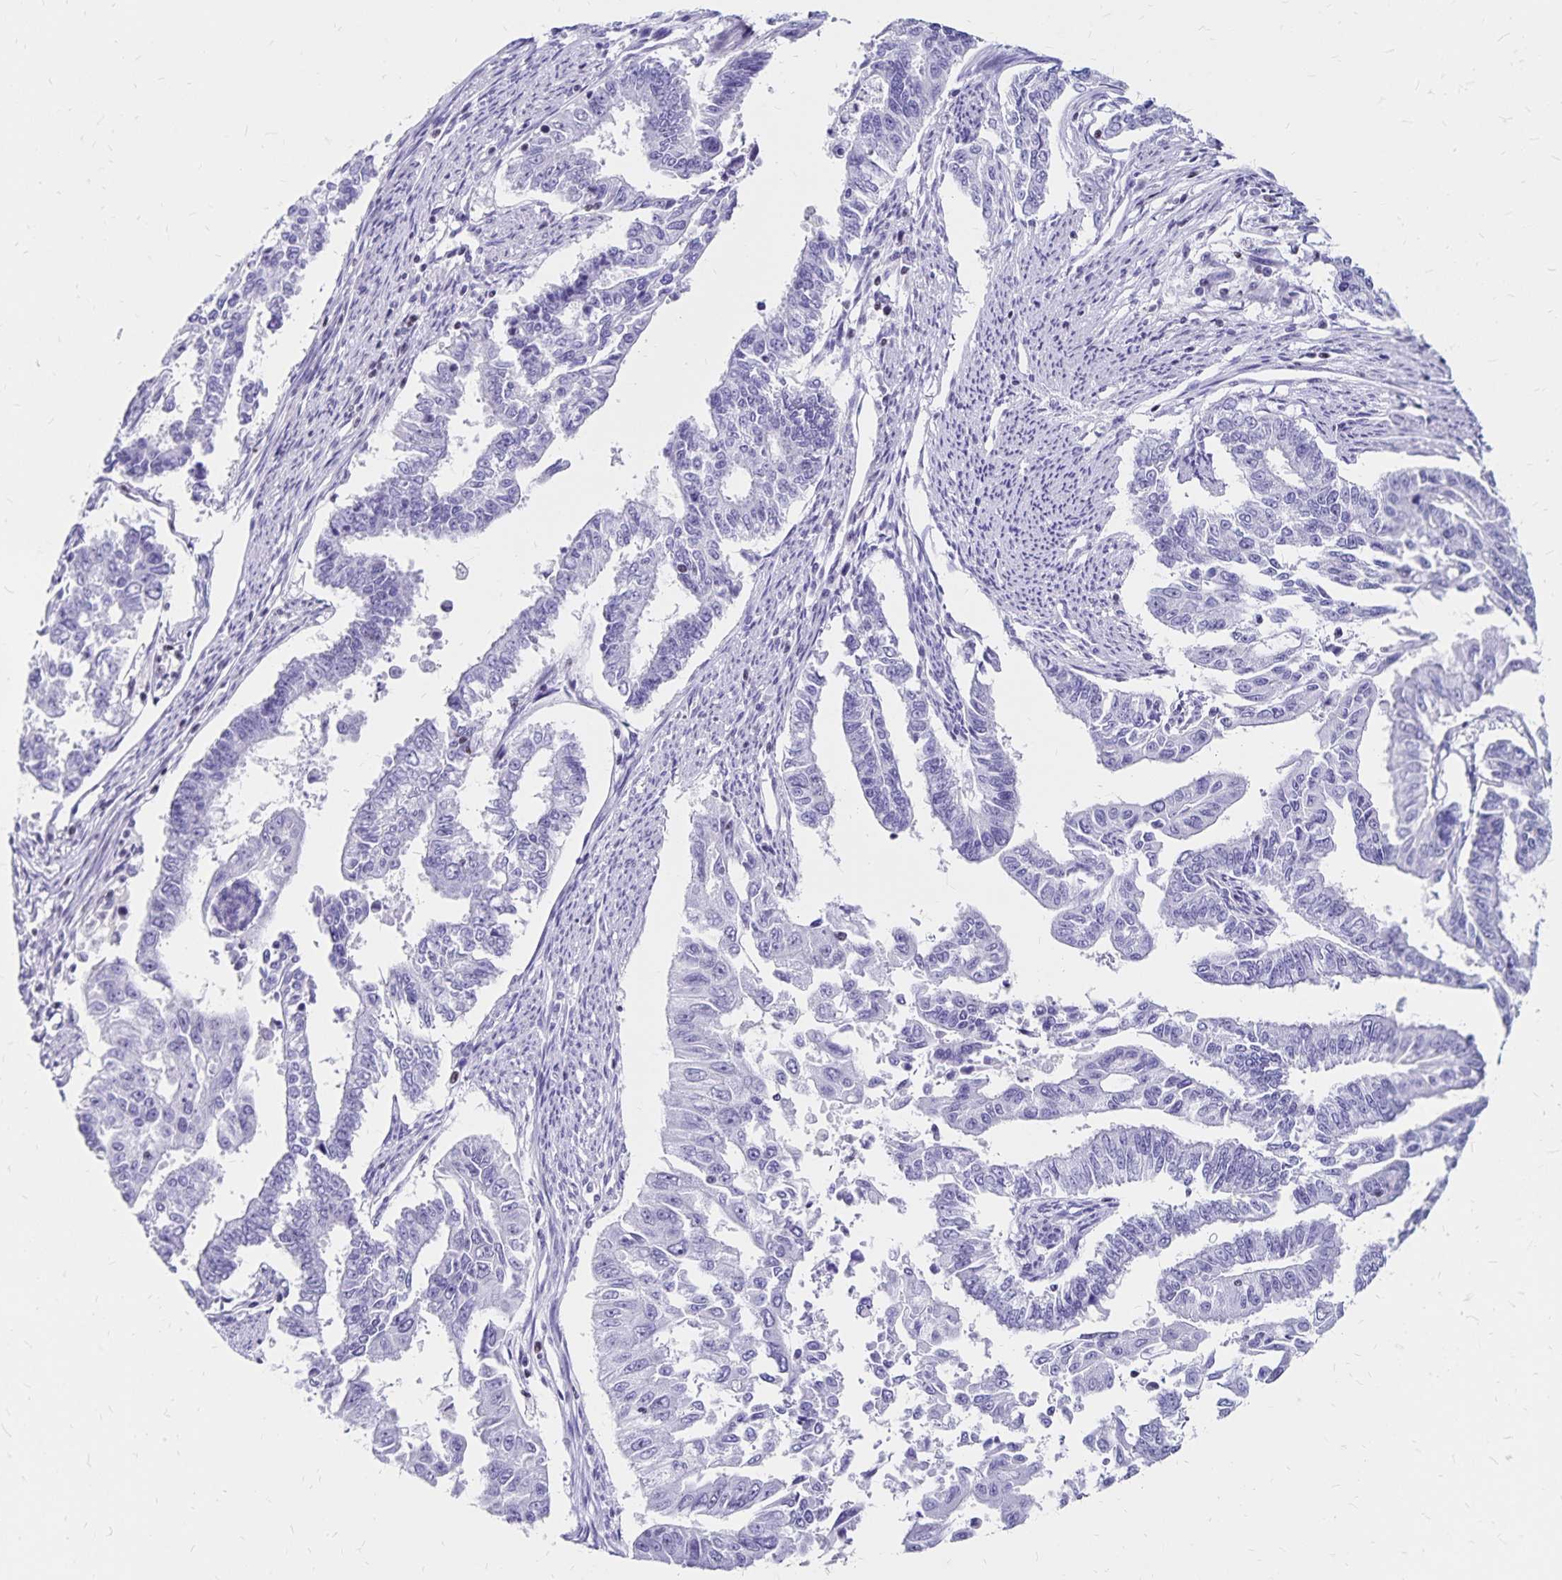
{"staining": {"intensity": "negative", "quantity": "none", "location": "none"}, "tissue": "endometrial cancer", "cell_type": "Tumor cells", "image_type": "cancer", "snomed": [{"axis": "morphology", "description": "Adenocarcinoma, NOS"}, {"axis": "topography", "description": "Uterus"}], "caption": "Endometrial cancer (adenocarcinoma) was stained to show a protein in brown. There is no significant positivity in tumor cells.", "gene": "IKZF1", "patient": {"sex": "female", "age": 59}}